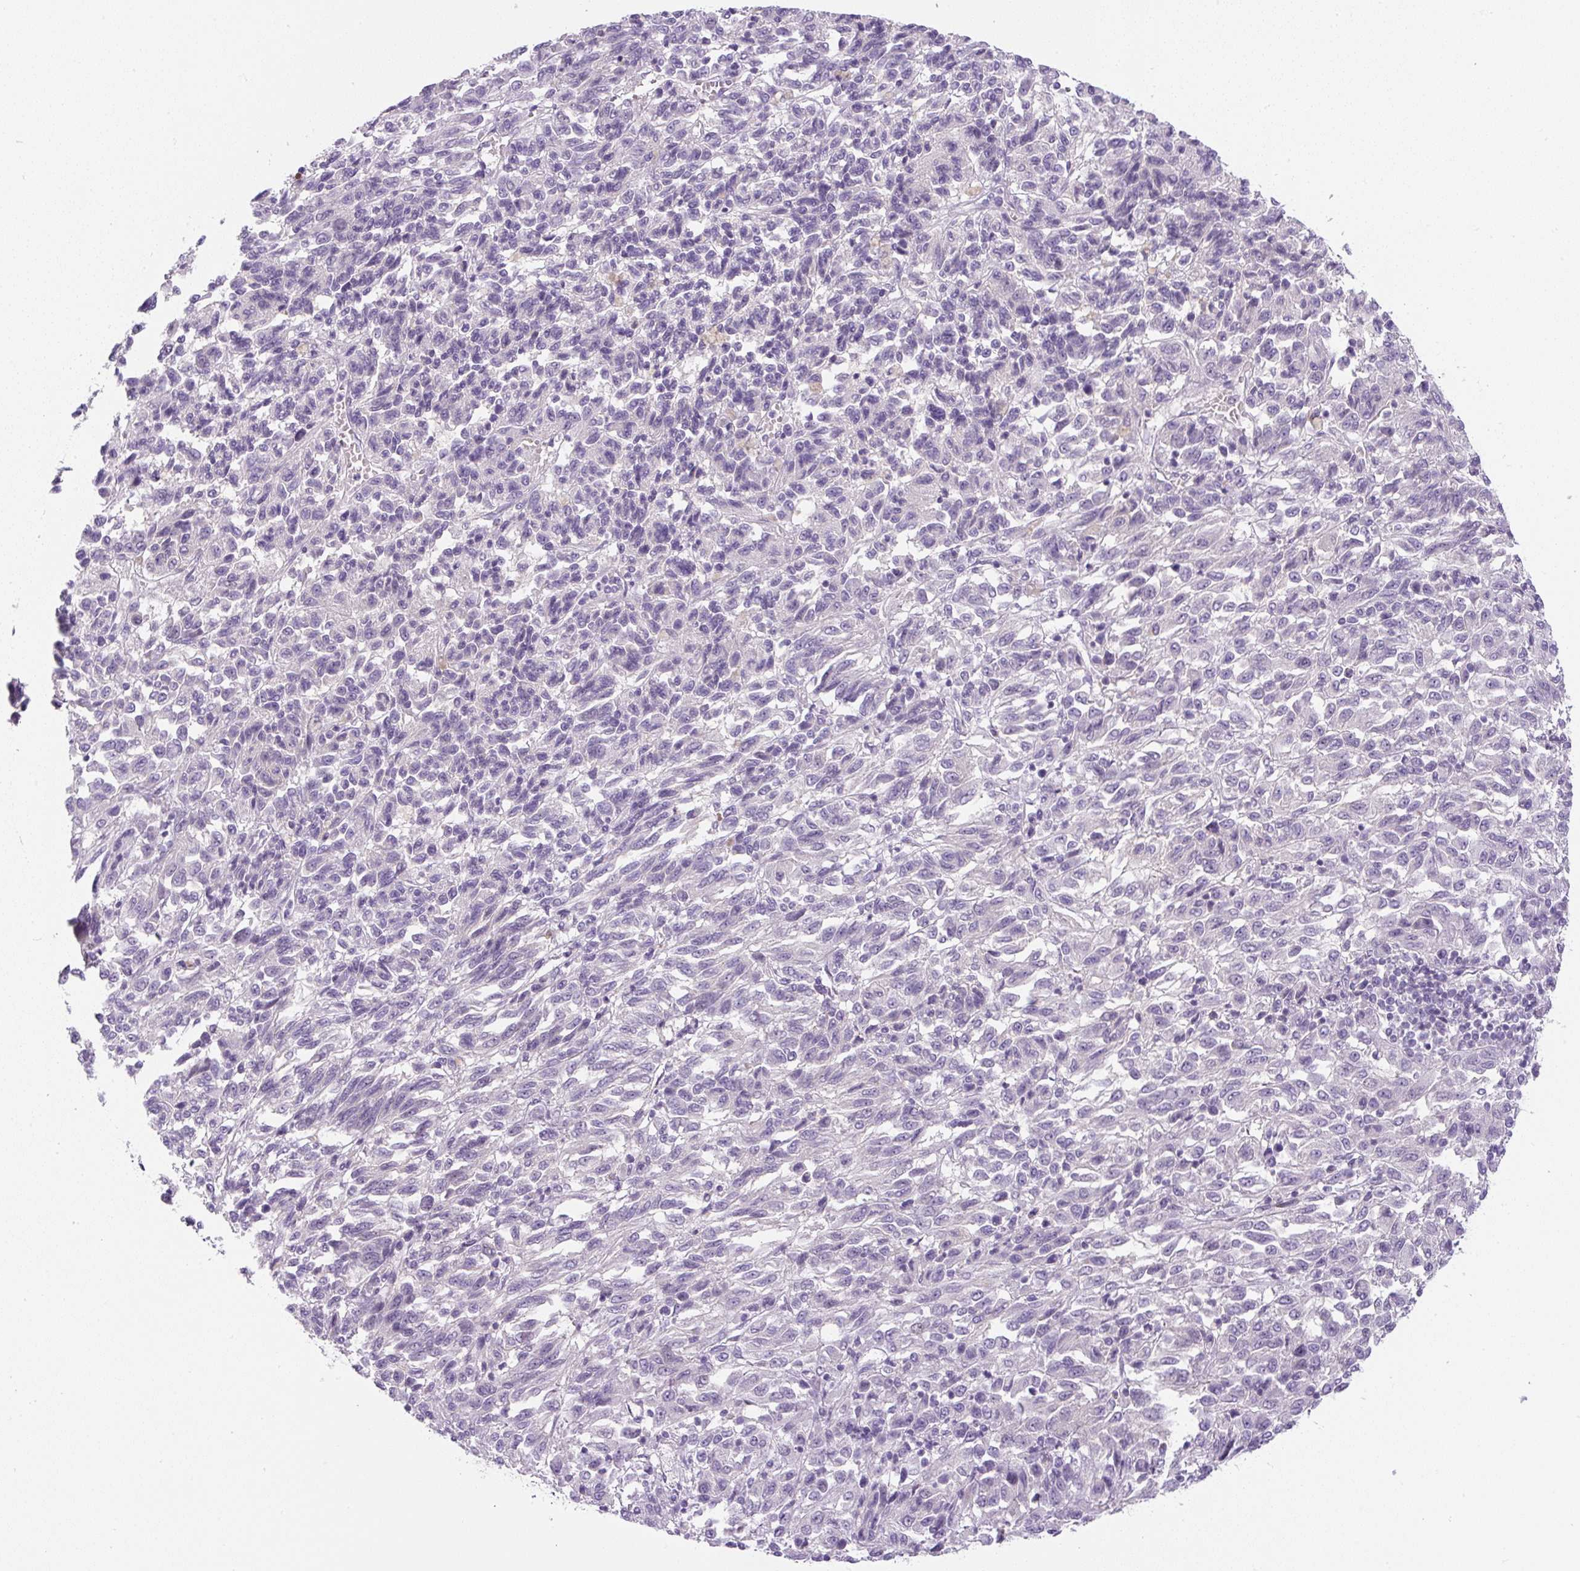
{"staining": {"intensity": "negative", "quantity": "none", "location": "none"}, "tissue": "melanoma", "cell_type": "Tumor cells", "image_type": "cancer", "snomed": [{"axis": "morphology", "description": "Malignant melanoma, Metastatic site"}, {"axis": "topography", "description": "Lung"}], "caption": "DAB (3,3'-diaminobenzidine) immunohistochemical staining of human melanoma exhibits no significant staining in tumor cells.", "gene": "ADAMTS19", "patient": {"sex": "male", "age": 64}}